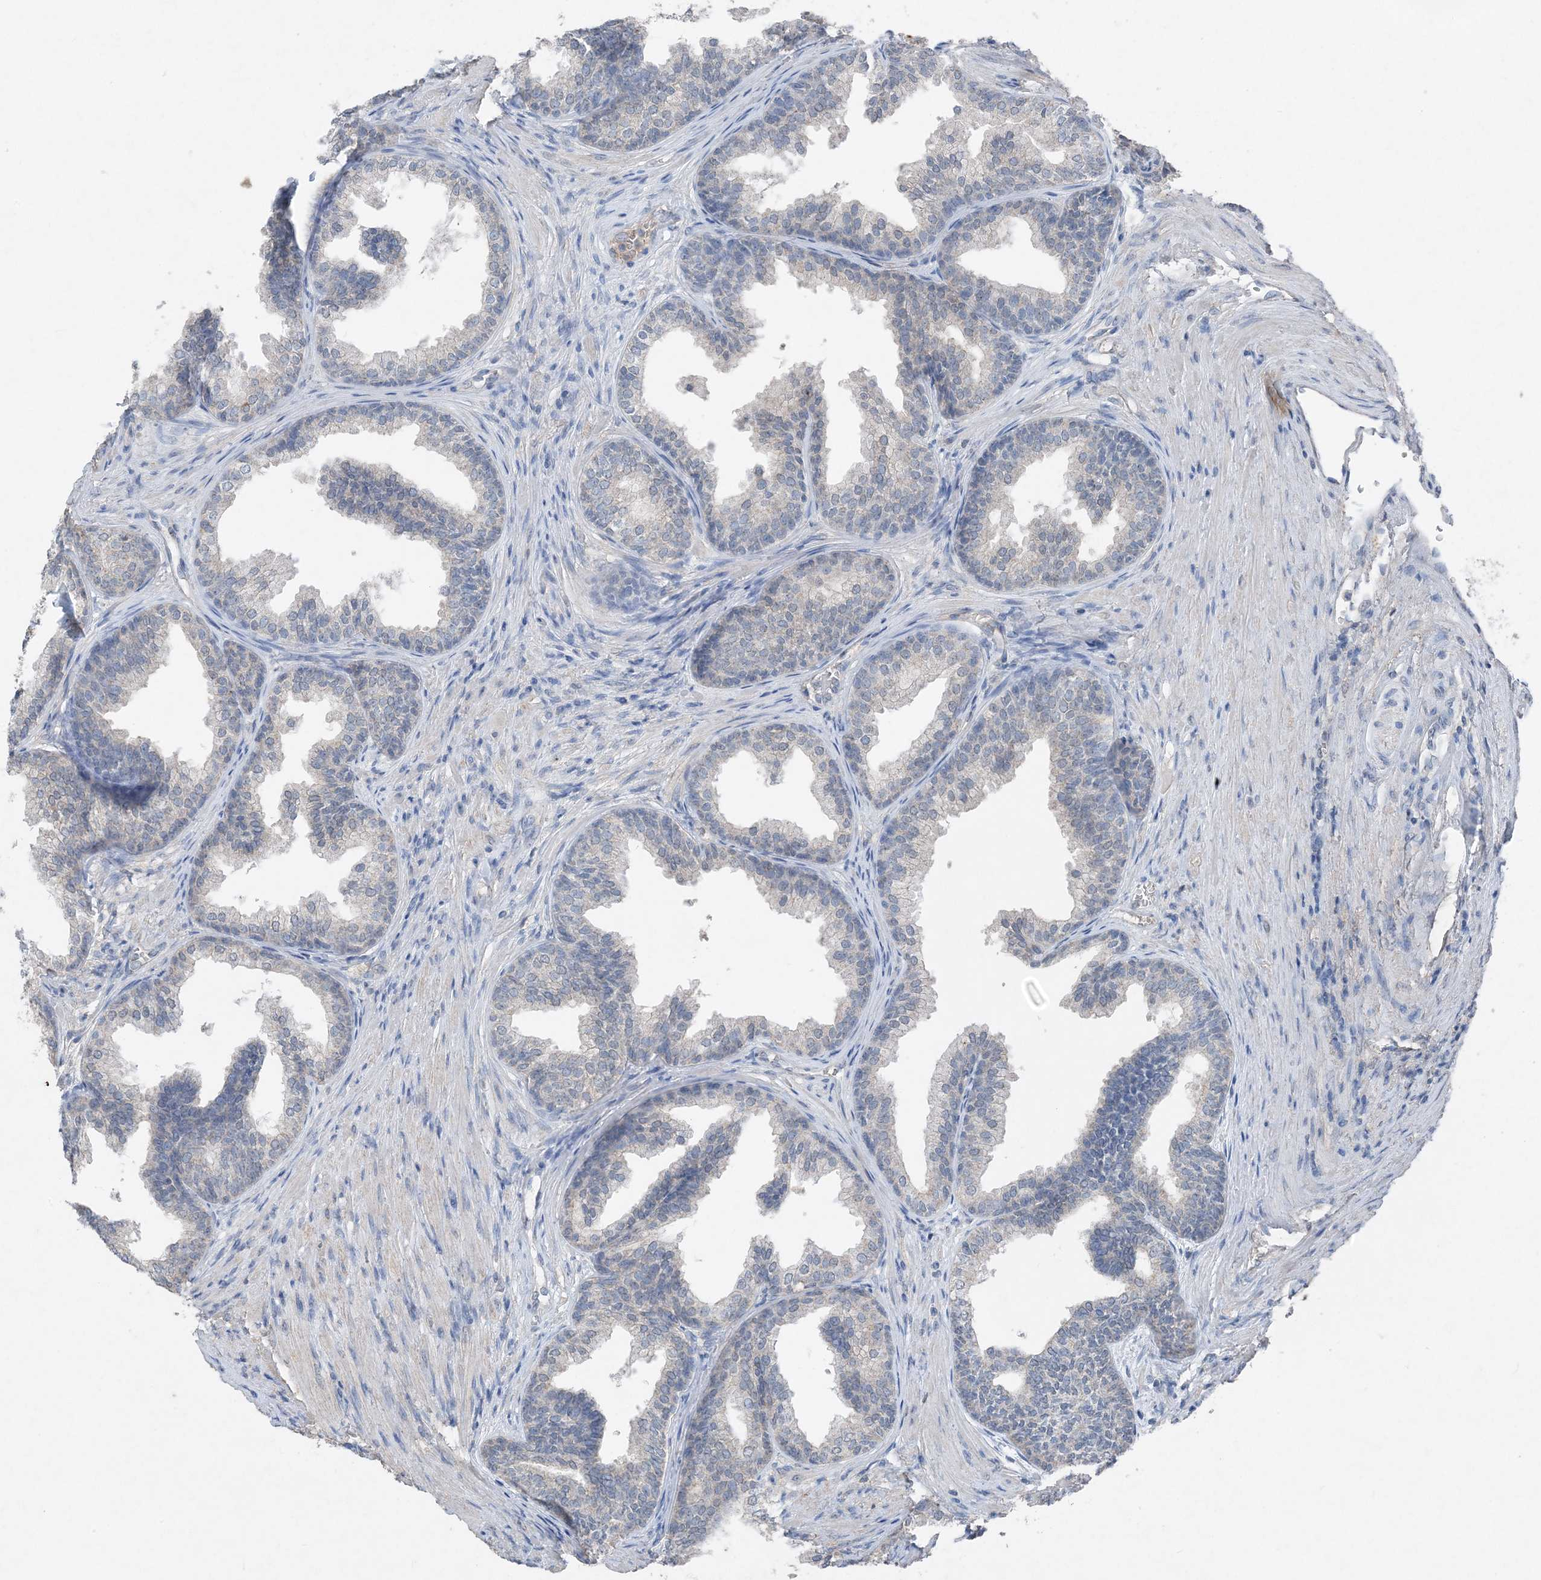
{"staining": {"intensity": "negative", "quantity": "none", "location": "none"}, "tissue": "prostate", "cell_type": "Glandular cells", "image_type": "normal", "snomed": [{"axis": "morphology", "description": "Normal tissue, NOS"}, {"axis": "topography", "description": "Prostate"}], "caption": "IHC photomicrograph of unremarkable prostate: prostate stained with DAB (3,3'-diaminobenzidine) exhibits no significant protein positivity in glandular cells.", "gene": "FCN3", "patient": {"sex": "male", "age": 76}}